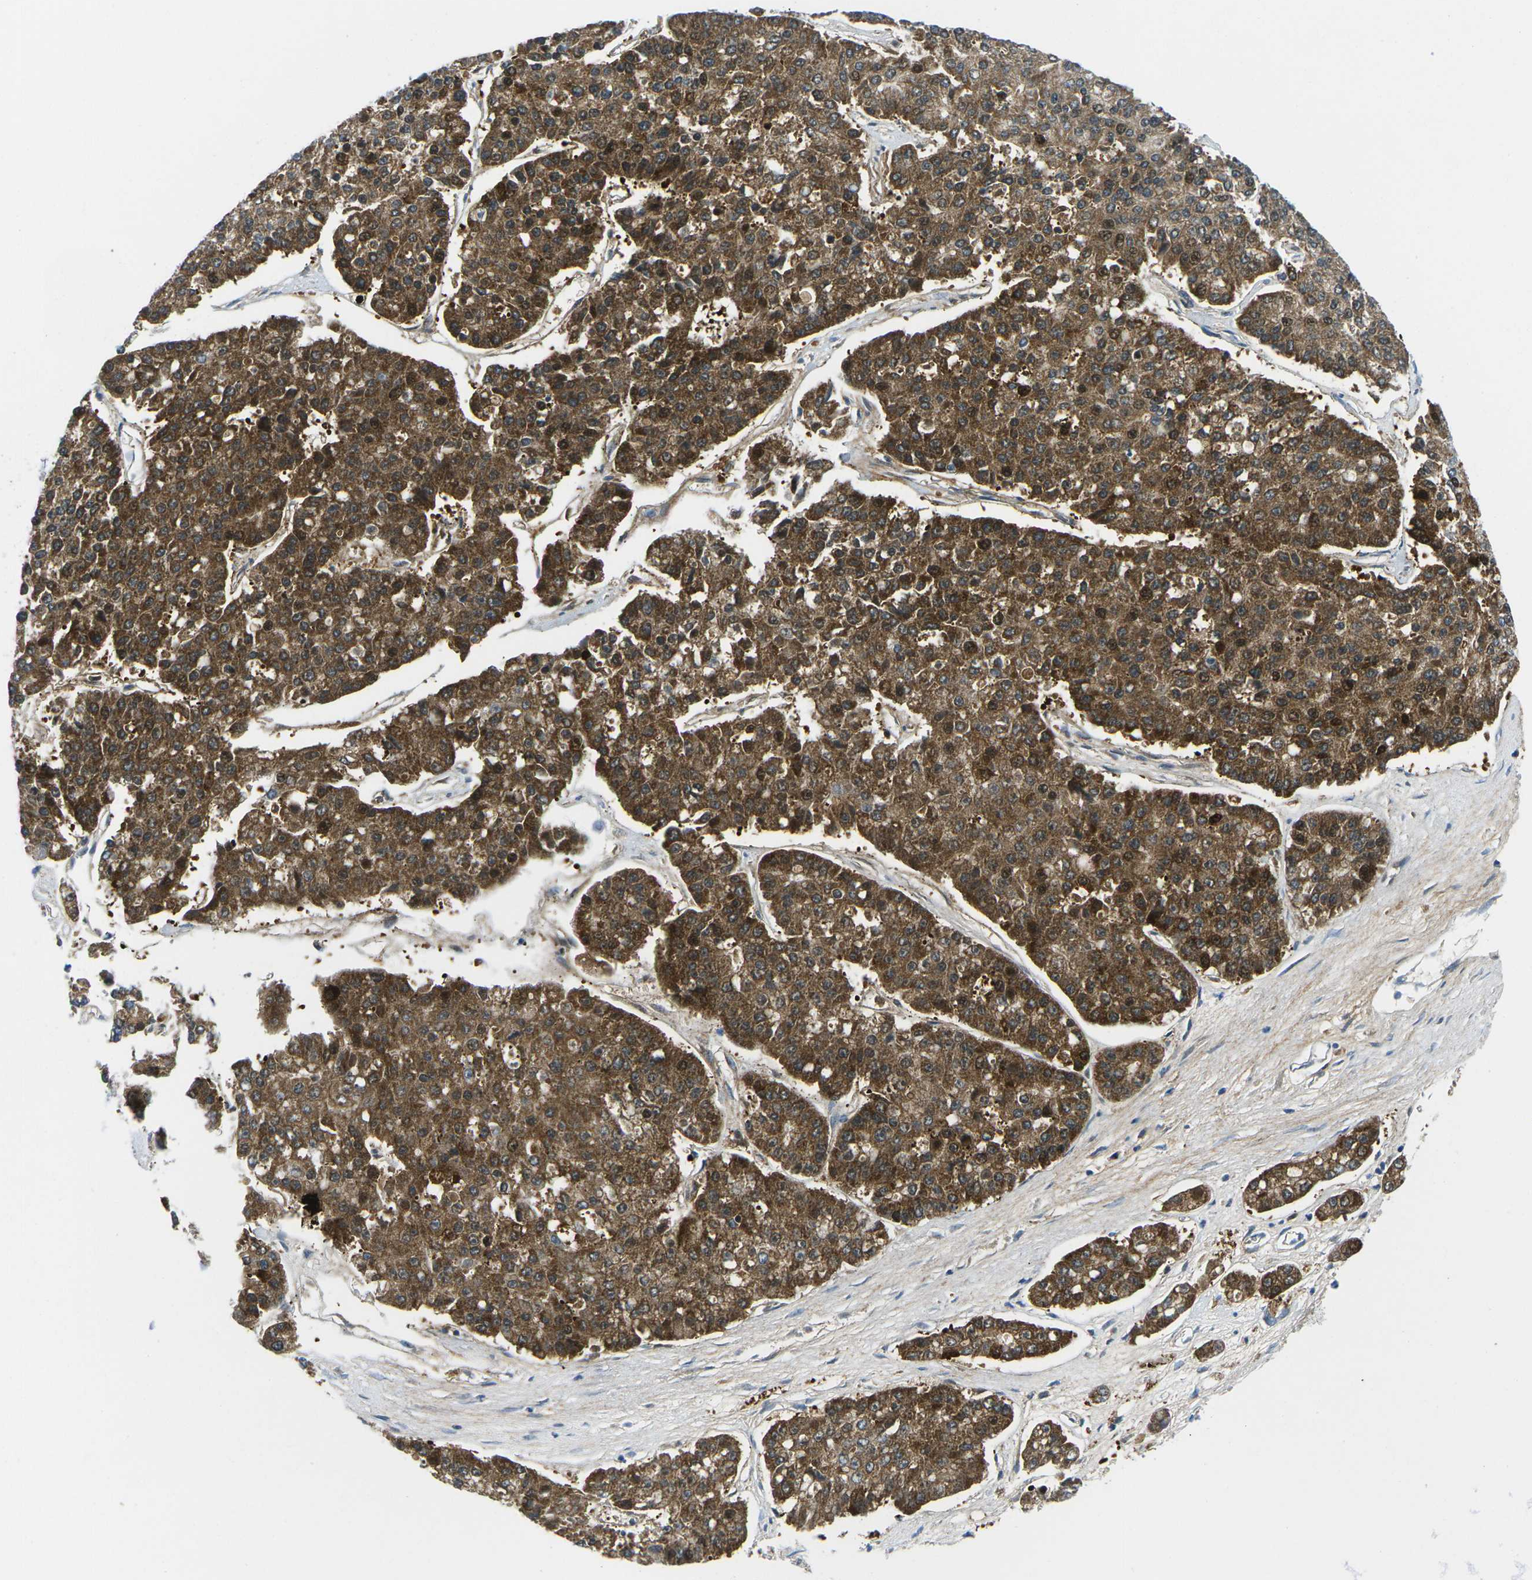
{"staining": {"intensity": "strong", "quantity": ">75%", "location": "cytoplasmic/membranous,nuclear"}, "tissue": "pancreatic cancer", "cell_type": "Tumor cells", "image_type": "cancer", "snomed": [{"axis": "morphology", "description": "Adenocarcinoma, NOS"}, {"axis": "topography", "description": "Pancreas"}], "caption": "There is high levels of strong cytoplasmic/membranous and nuclear positivity in tumor cells of adenocarcinoma (pancreatic), as demonstrated by immunohistochemical staining (brown color).", "gene": "CFB", "patient": {"sex": "male", "age": 50}}